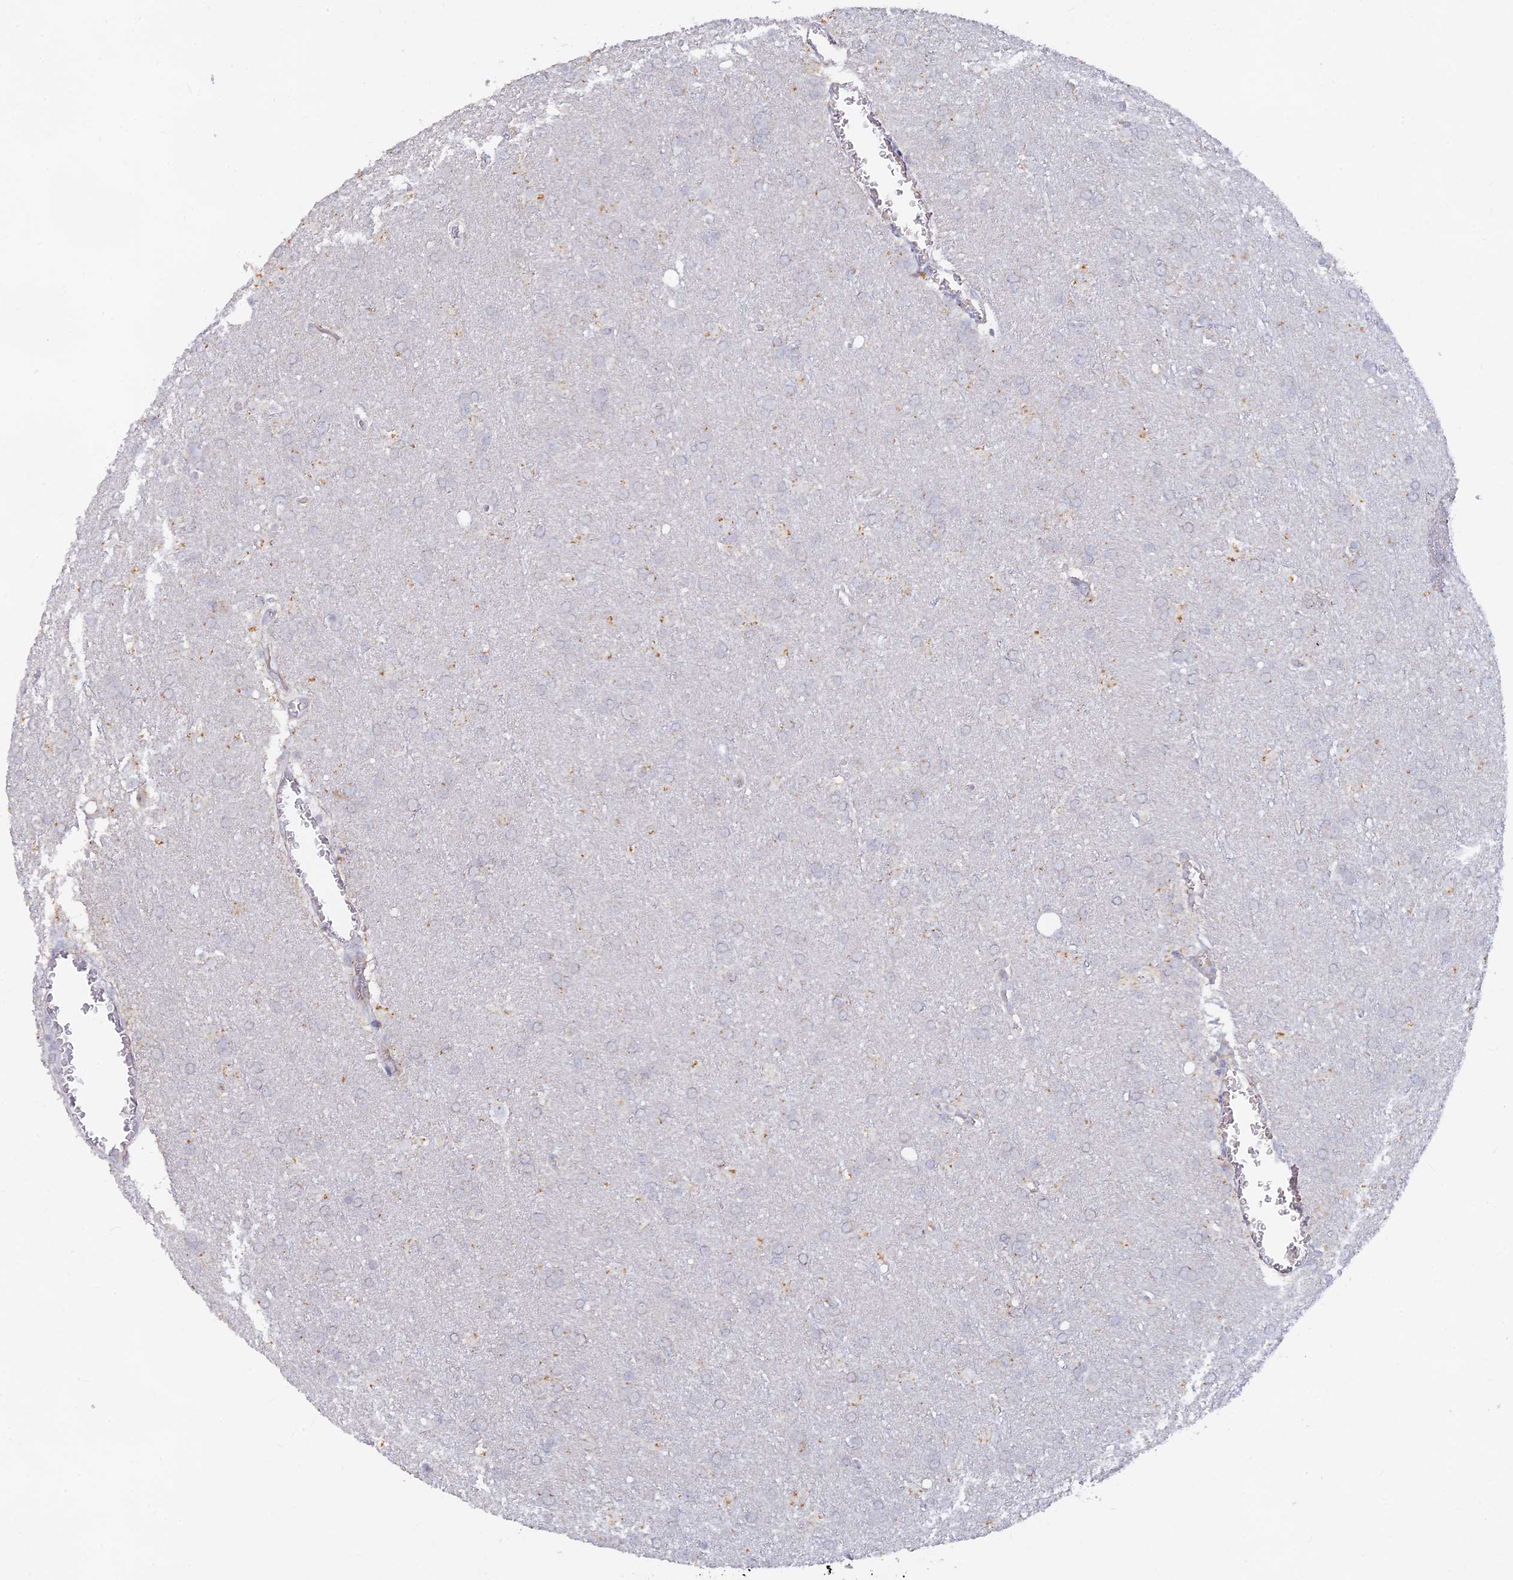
{"staining": {"intensity": "negative", "quantity": "none", "location": "none"}, "tissue": "glioma", "cell_type": "Tumor cells", "image_type": "cancer", "snomed": [{"axis": "morphology", "description": "Glioma, malignant, Low grade"}, {"axis": "topography", "description": "Brain"}], "caption": "The immunohistochemistry (IHC) histopathology image has no significant staining in tumor cells of glioma tissue.", "gene": "LRIF1", "patient": {"sex": "female", "age": 32}}